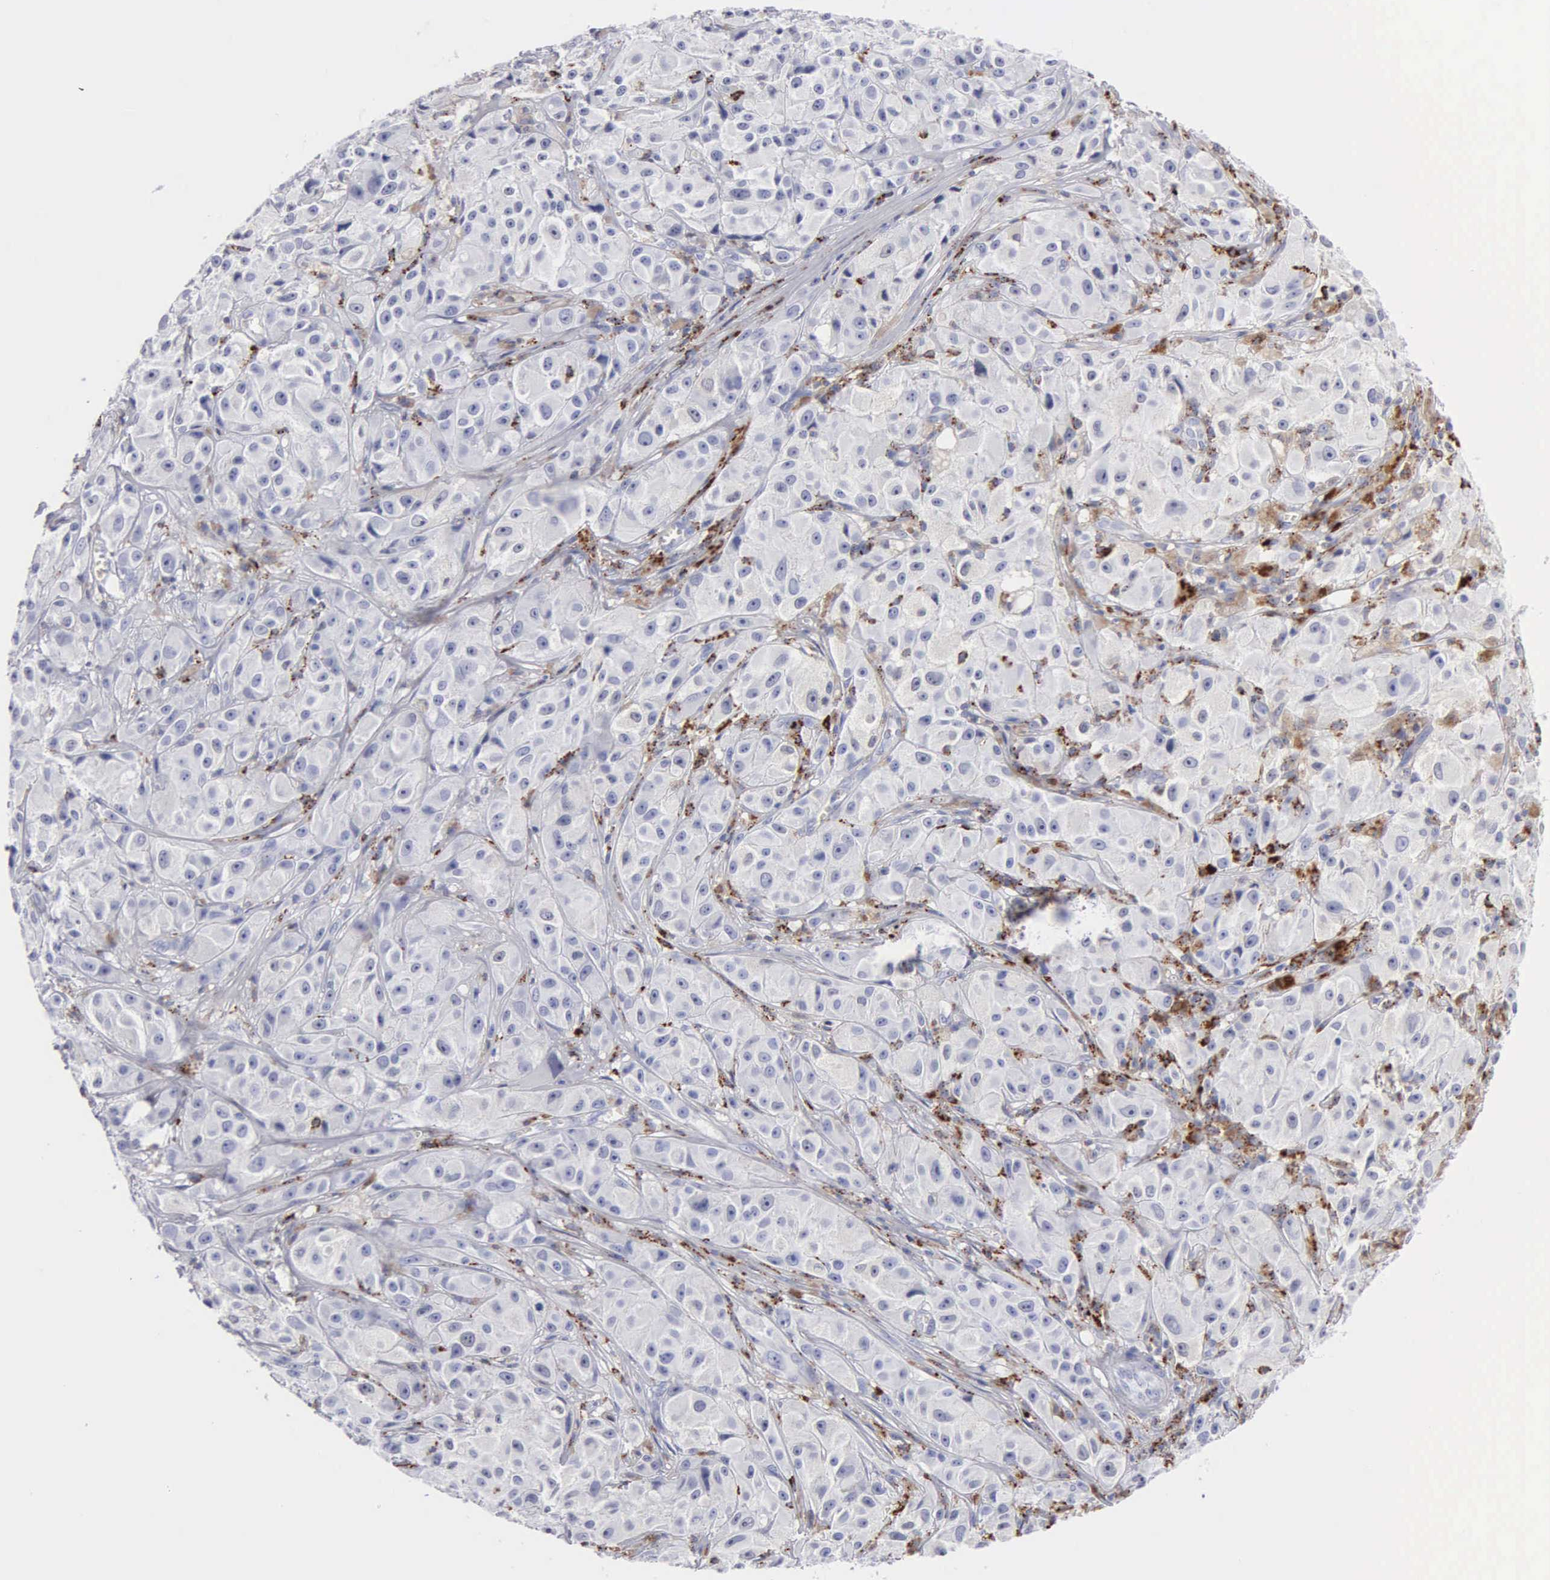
{"staining": {"intensity": "negative", "quantity": "none", "location": "none"}, "tissue": "melanoma", "cell_type": "Tumor cells", "image_type": "cancer", "snomed": [{"axis": "morphology", "description": "Malignant melanoma, NOS"}, {"axis": "topography", "description": "Skin"}], "caption": "There is no significant staining in tumor cells of melanoma.", "gene": "CTSH", "patient": {"sex": "male", "age": 56}}